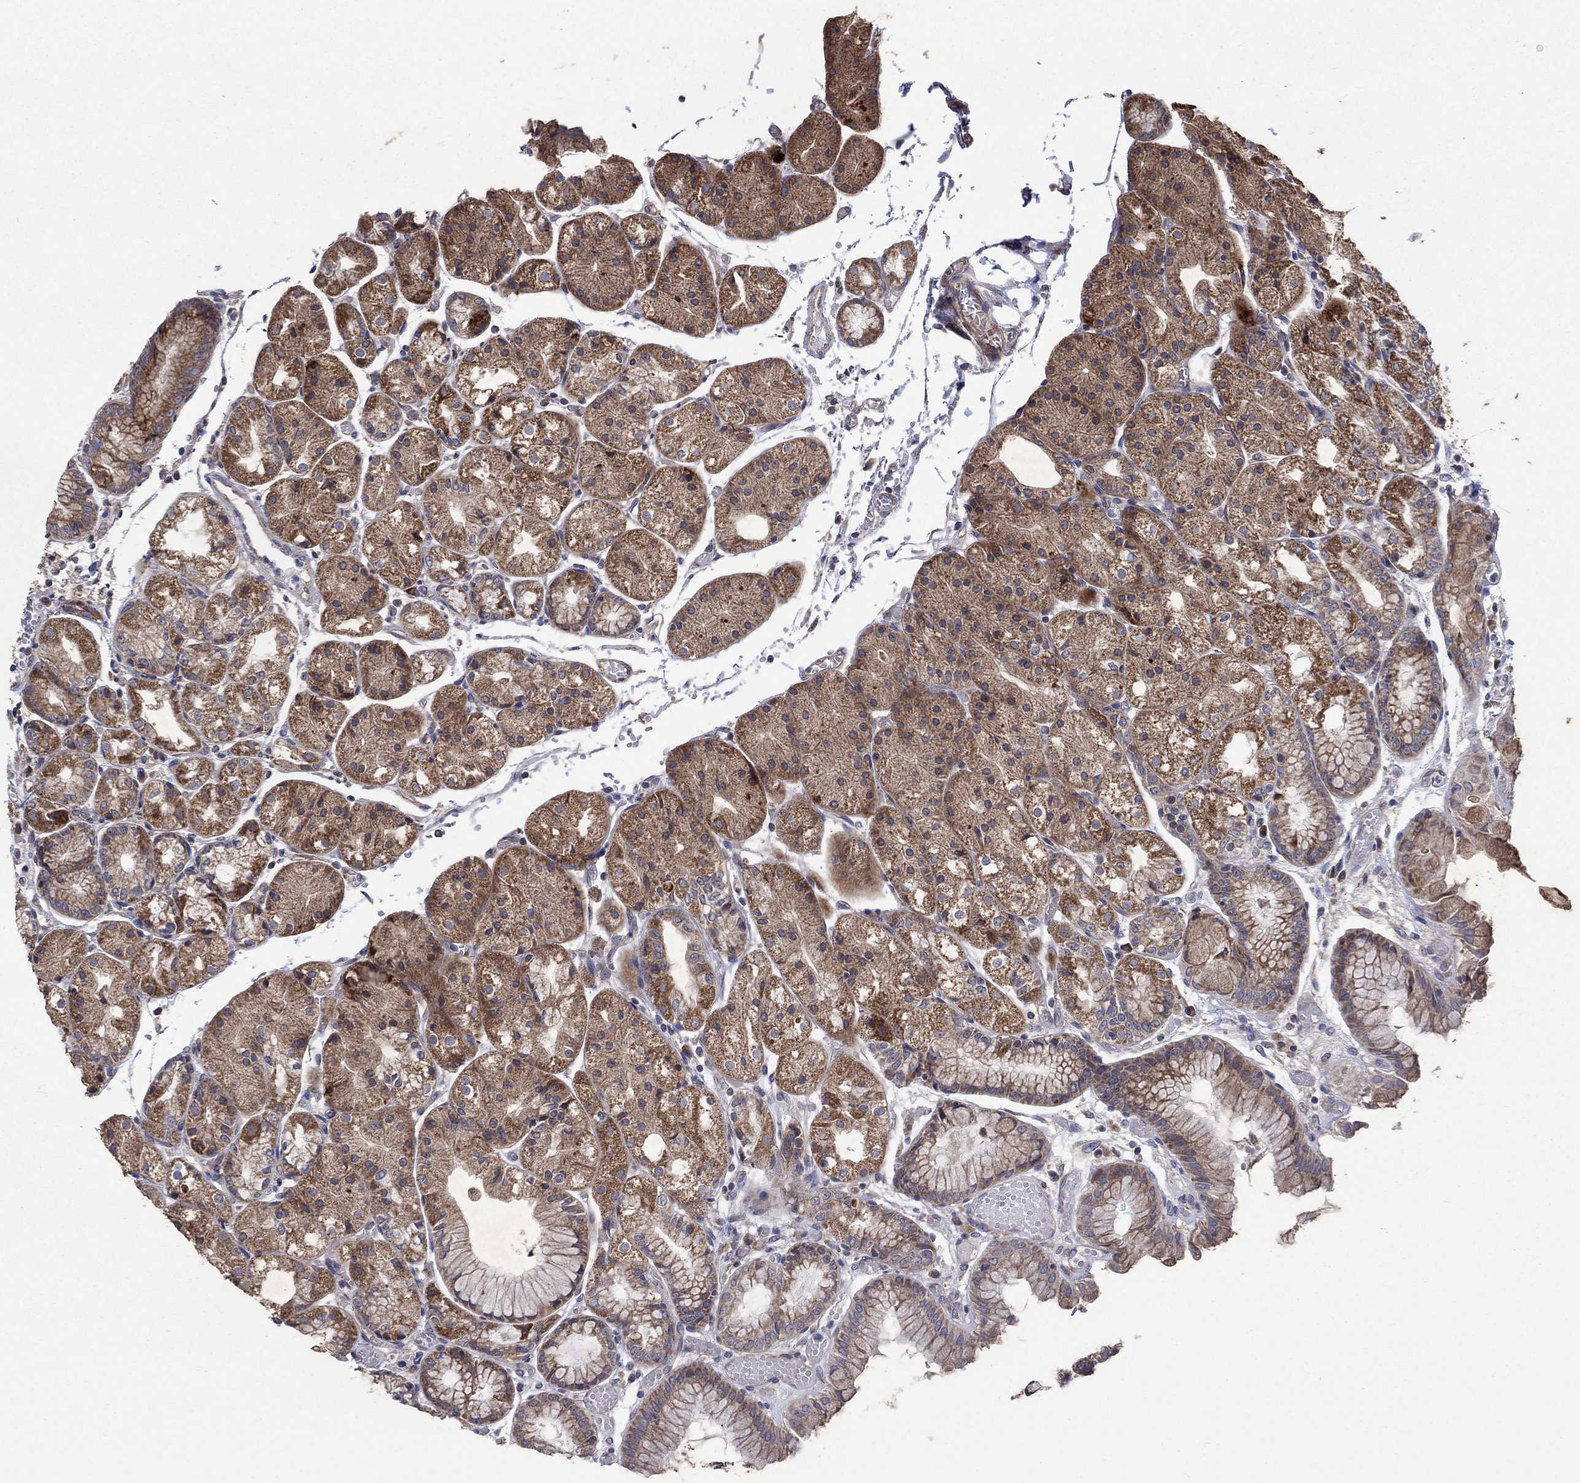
{"staining": {"intensity": "strong", "quantity": "<25%", "location": "cytoplasmic/membranous"}, "tissue": "stomach", "cell_type": "Glandular cells", "image_type": "normal", "snomed": [{"axis": "morphology", "description": "Normal tissue, NOS"}, {"axis": "topography", "description": "Stomach, upper"}], "caption": "Protein staining demonstrates strong cytoplasmic/membranous expression in approximately <25% of glandular cells in normal stomach. (DAB IHC, brown staining for protein, blue staining for nuclei).", "gene": "RPLP0", "patient": {"sex": "male", "age": 72}}